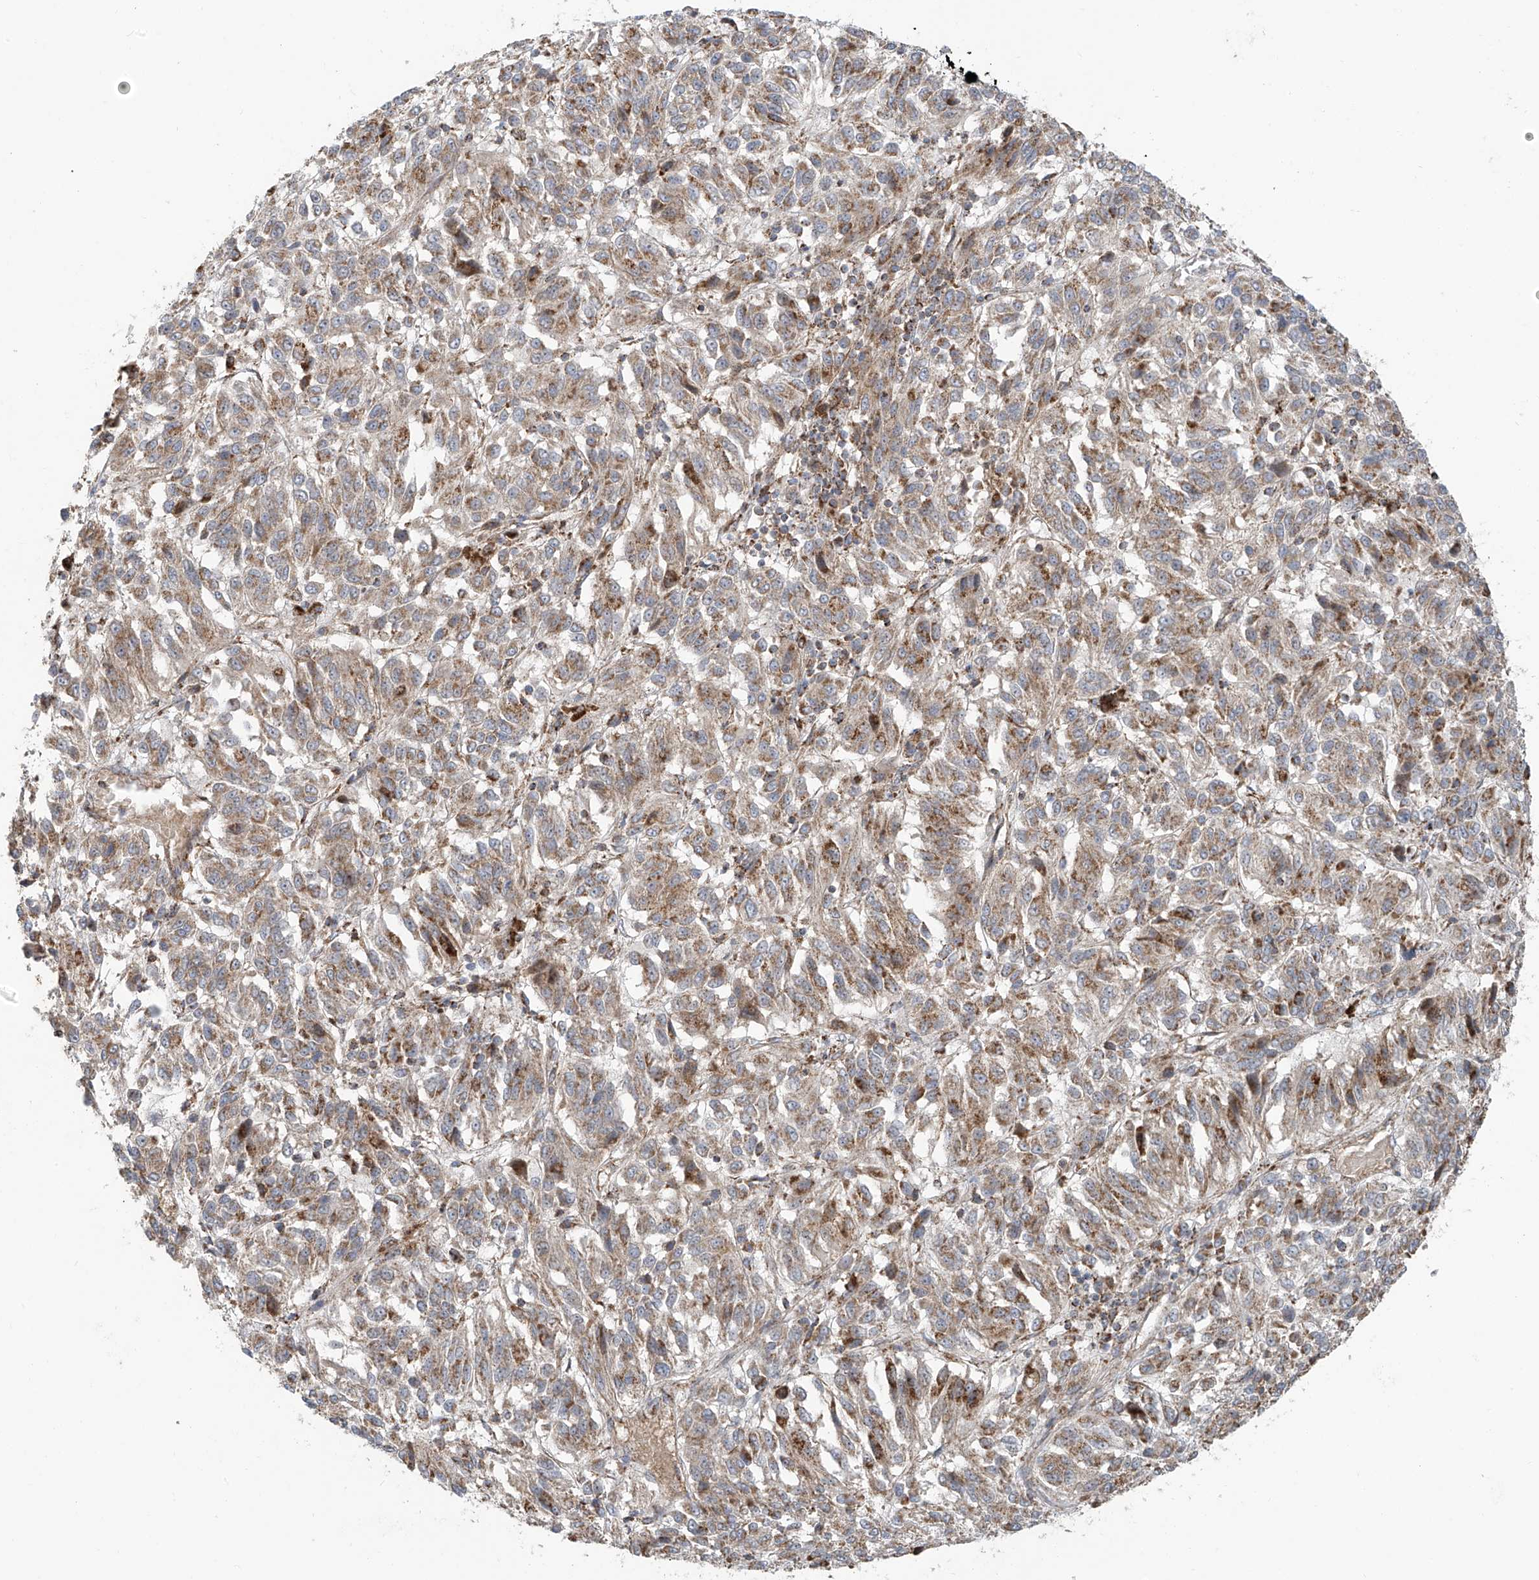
{"staining": {"intensity": "moderate", "quantity": ">75%", "location": "cytoplasmic/membranous"}, "tissue": "melanoma", "cell_type": "Tumor cells", "image_type": "cancer", "snomed": [{"axis": "morphology", "description": "Malignant melanoma, Metastatic site"}, {"axis": "topography", "description": "Lung"}], "caption": "IHC micrograph of neoplastic tissue: human malignant melanoma (metastatic site) stained using immunohistochemistry (IHC) displays medium levels of moderate protein expression localized specifically in the cytoplasmic/membranous of tumor cells, appearing as a cytoplasmic/membranous brown color.", "gene": "C2orf74", "patient": {"sex": "male", "age": 64}}